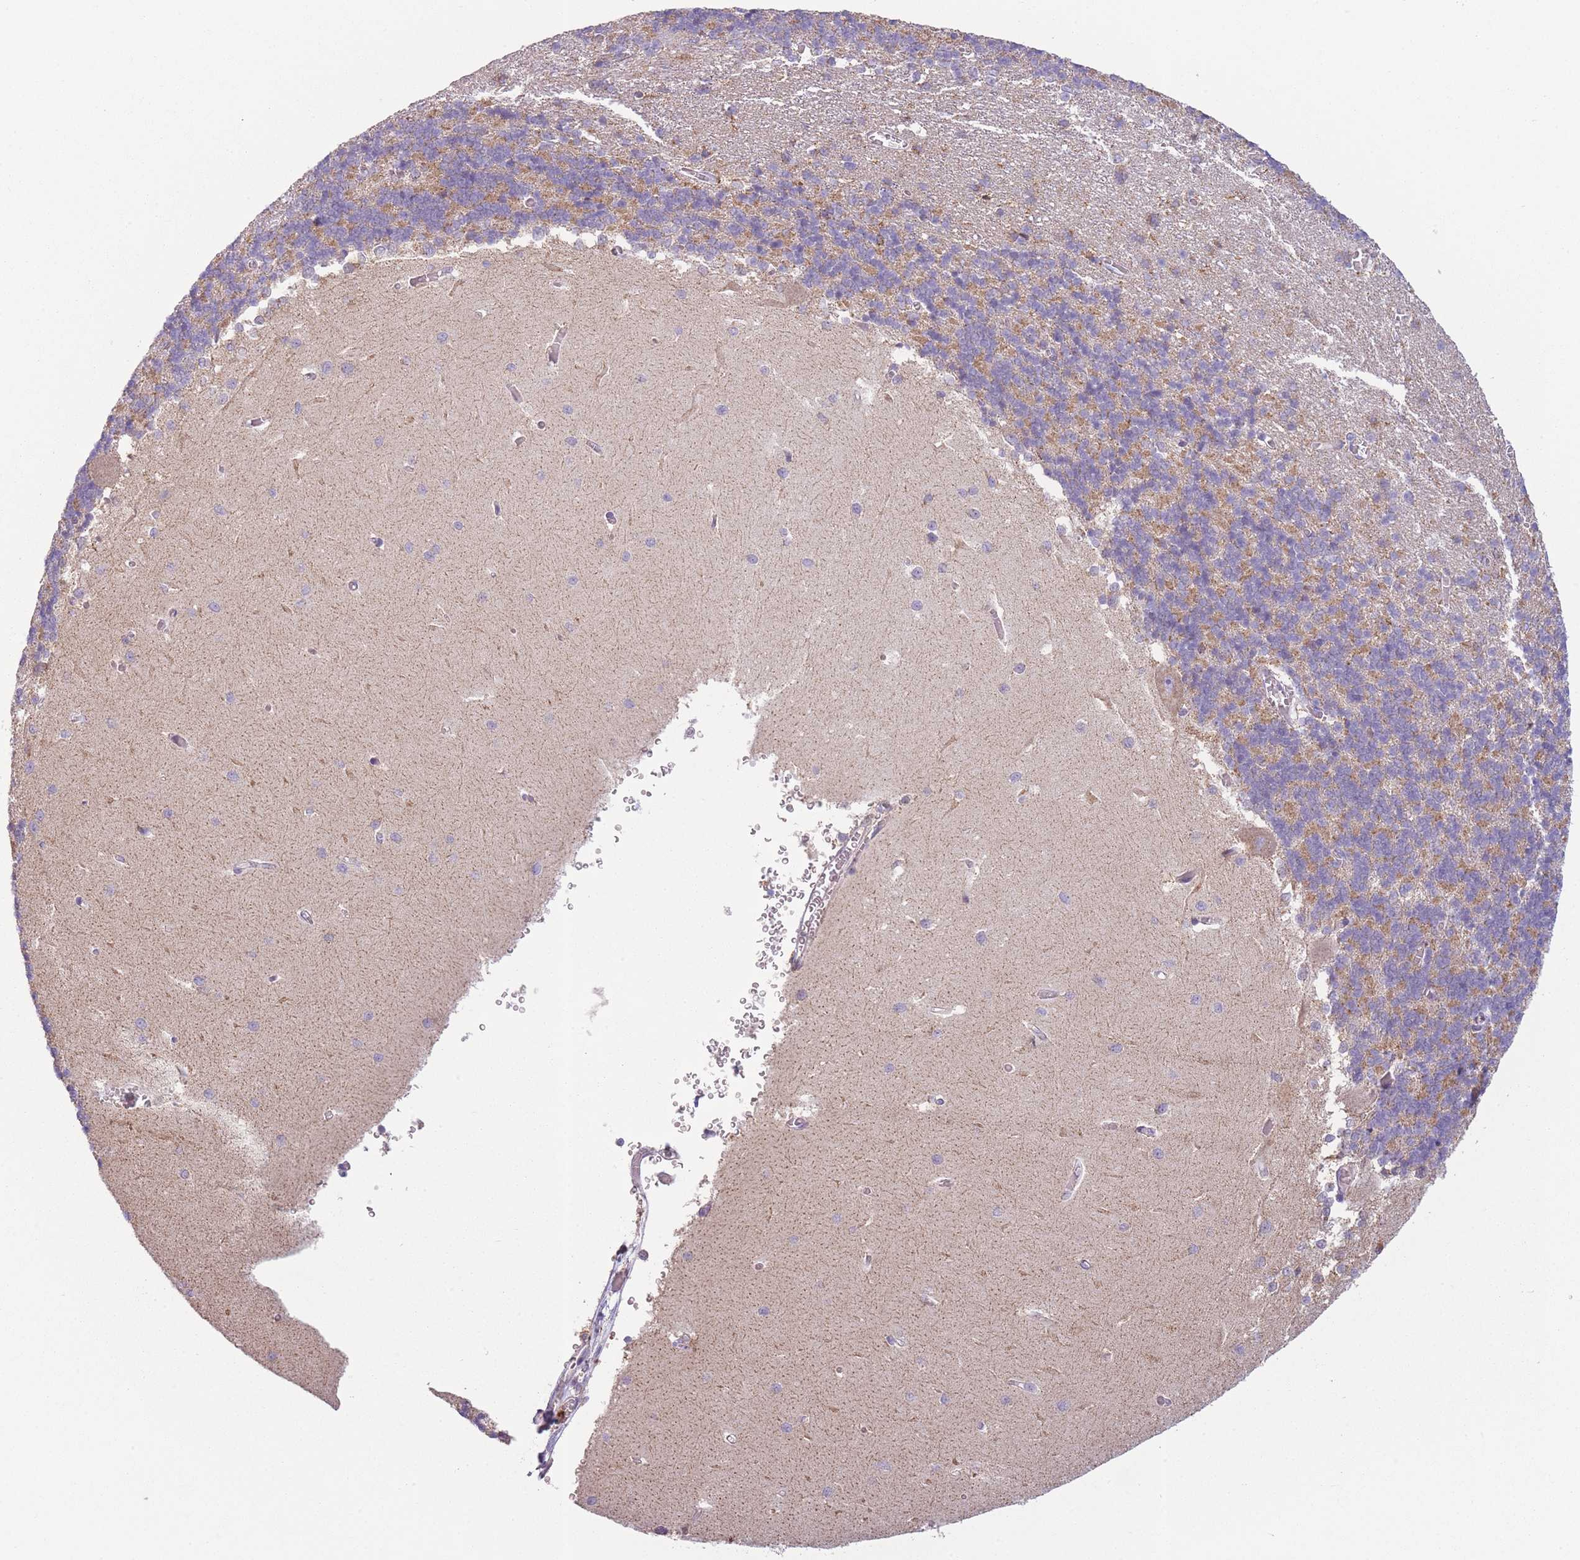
{"staining": {"intensity": "moderate", "quantity": "25%-75%", "location": "cytoplasmic/membranous"}, "tissue": "cerebellum", "cell_type": "Cells in granular layer", "image_type": "normal", "snomed": [{"axis": "morphology", "description": "Normal tissue, NOS"}, {"axis": "topography", "description": "Cerebellum"}], "caption": "Immunohistochemistry staining of normal cerebellum, which displays medium levels of moderate cytoplasmic/membranous positivity in about 25%-75% of cells in granular layer indicating moderate cytoplasmic/membranous protein staining. The staining was performed using DAB (brown) for protein detection and nuclei were counterstained in hematoxylin (blue).", "gene": "PRAM1", "patient": {"sex": "male", "age": 37}}